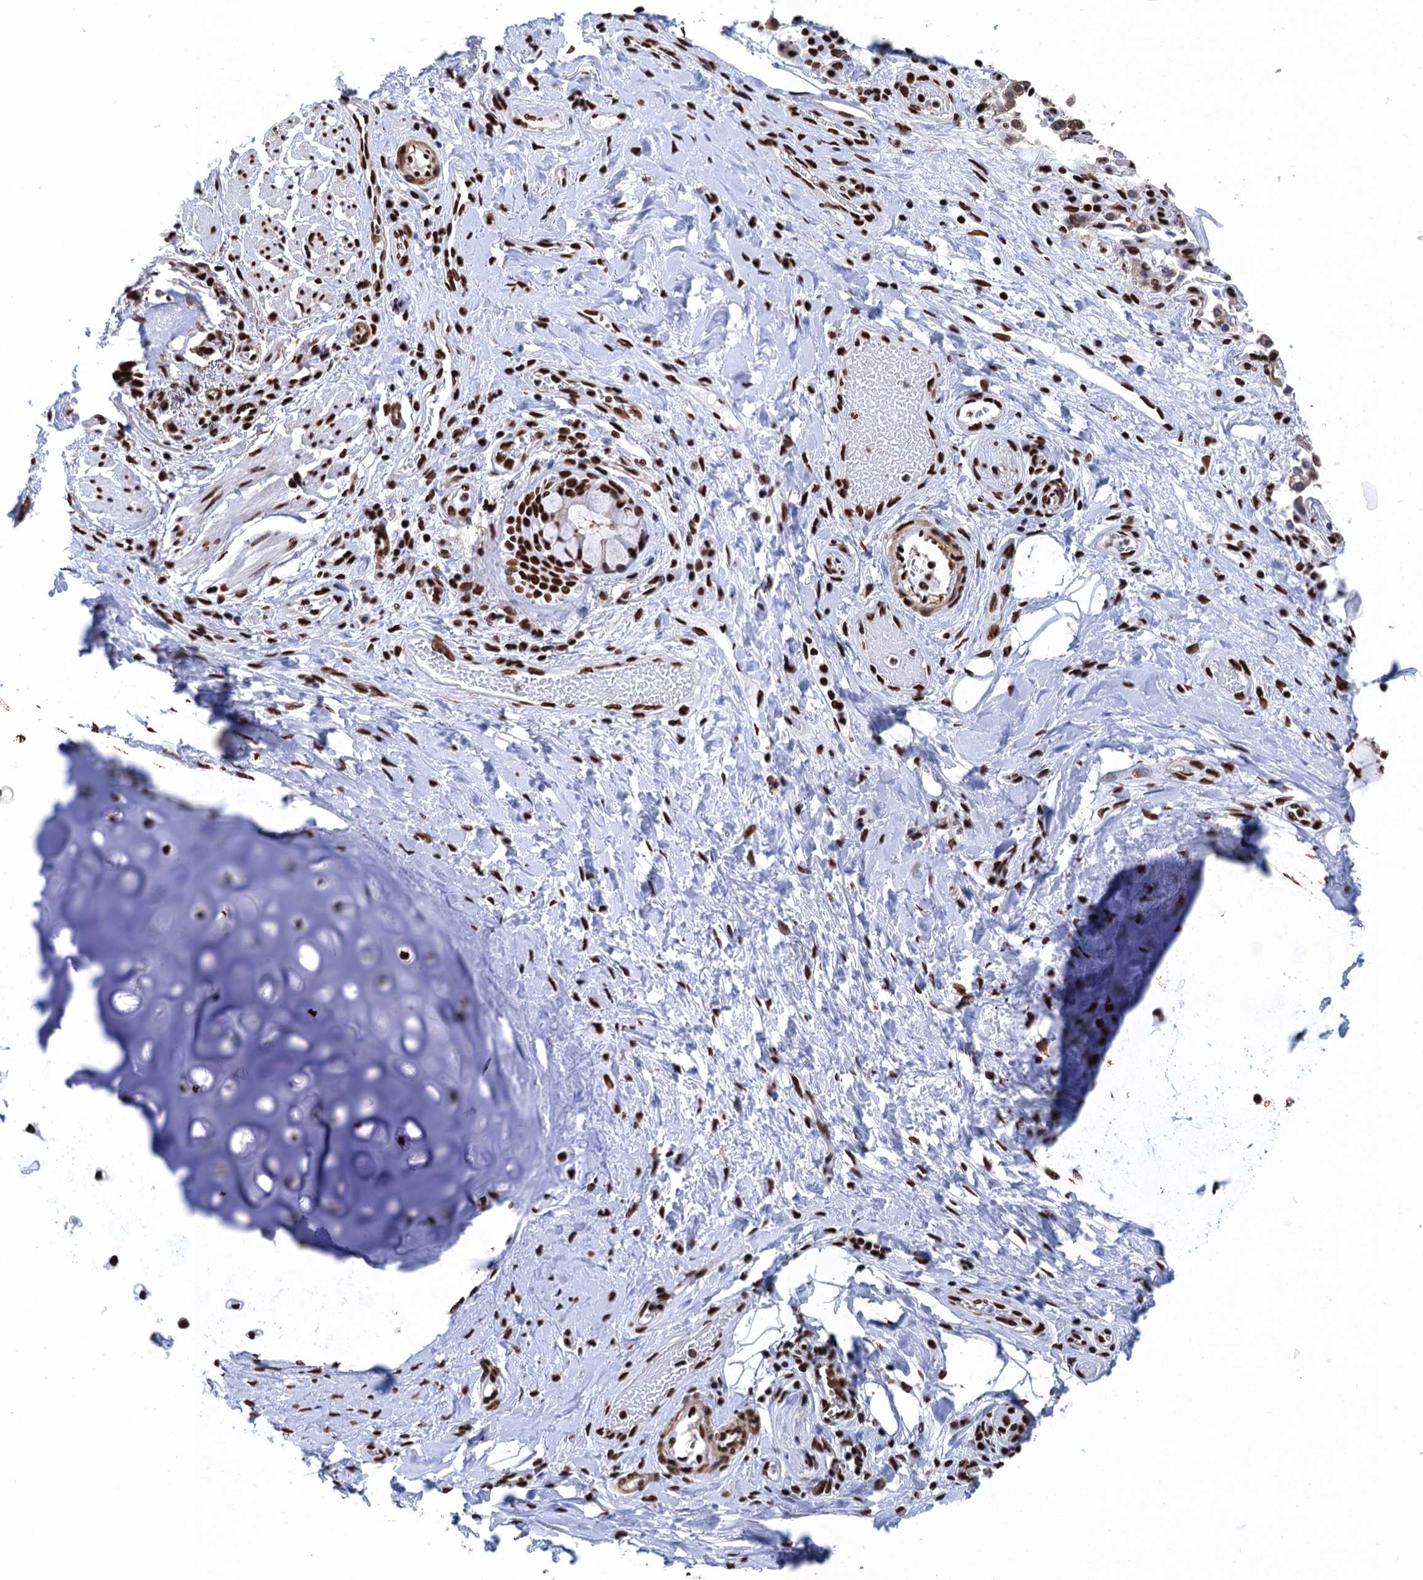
{"staining": {"intensity": "strong", "quantity": ">75%", "location": "nuclear"}, "tissue": "adipose tissue", "cell_type": "Adipocytes", "image_type": "normal", "snomed": [{"axis": "morphology", "description": "Normal tissue, NOS"}, {"axis": "morphology", "description": "Squamous cell carcinoma, NOS"}, {"axis": "topography", "description": "Bronchus"}, {"axis": "topography", "description": "Lung"}], "caption": "This photomicrograph exhibits unremarkable adipose tissue stained with immunohistochemistry (IHC) to label a protein in brown. The nuclear of adipocytes show strong positivity for the protein. Nuclei are counter-stained blue.", "gene": "UBA2", "patient": {"sex": "male", "age": 64}}